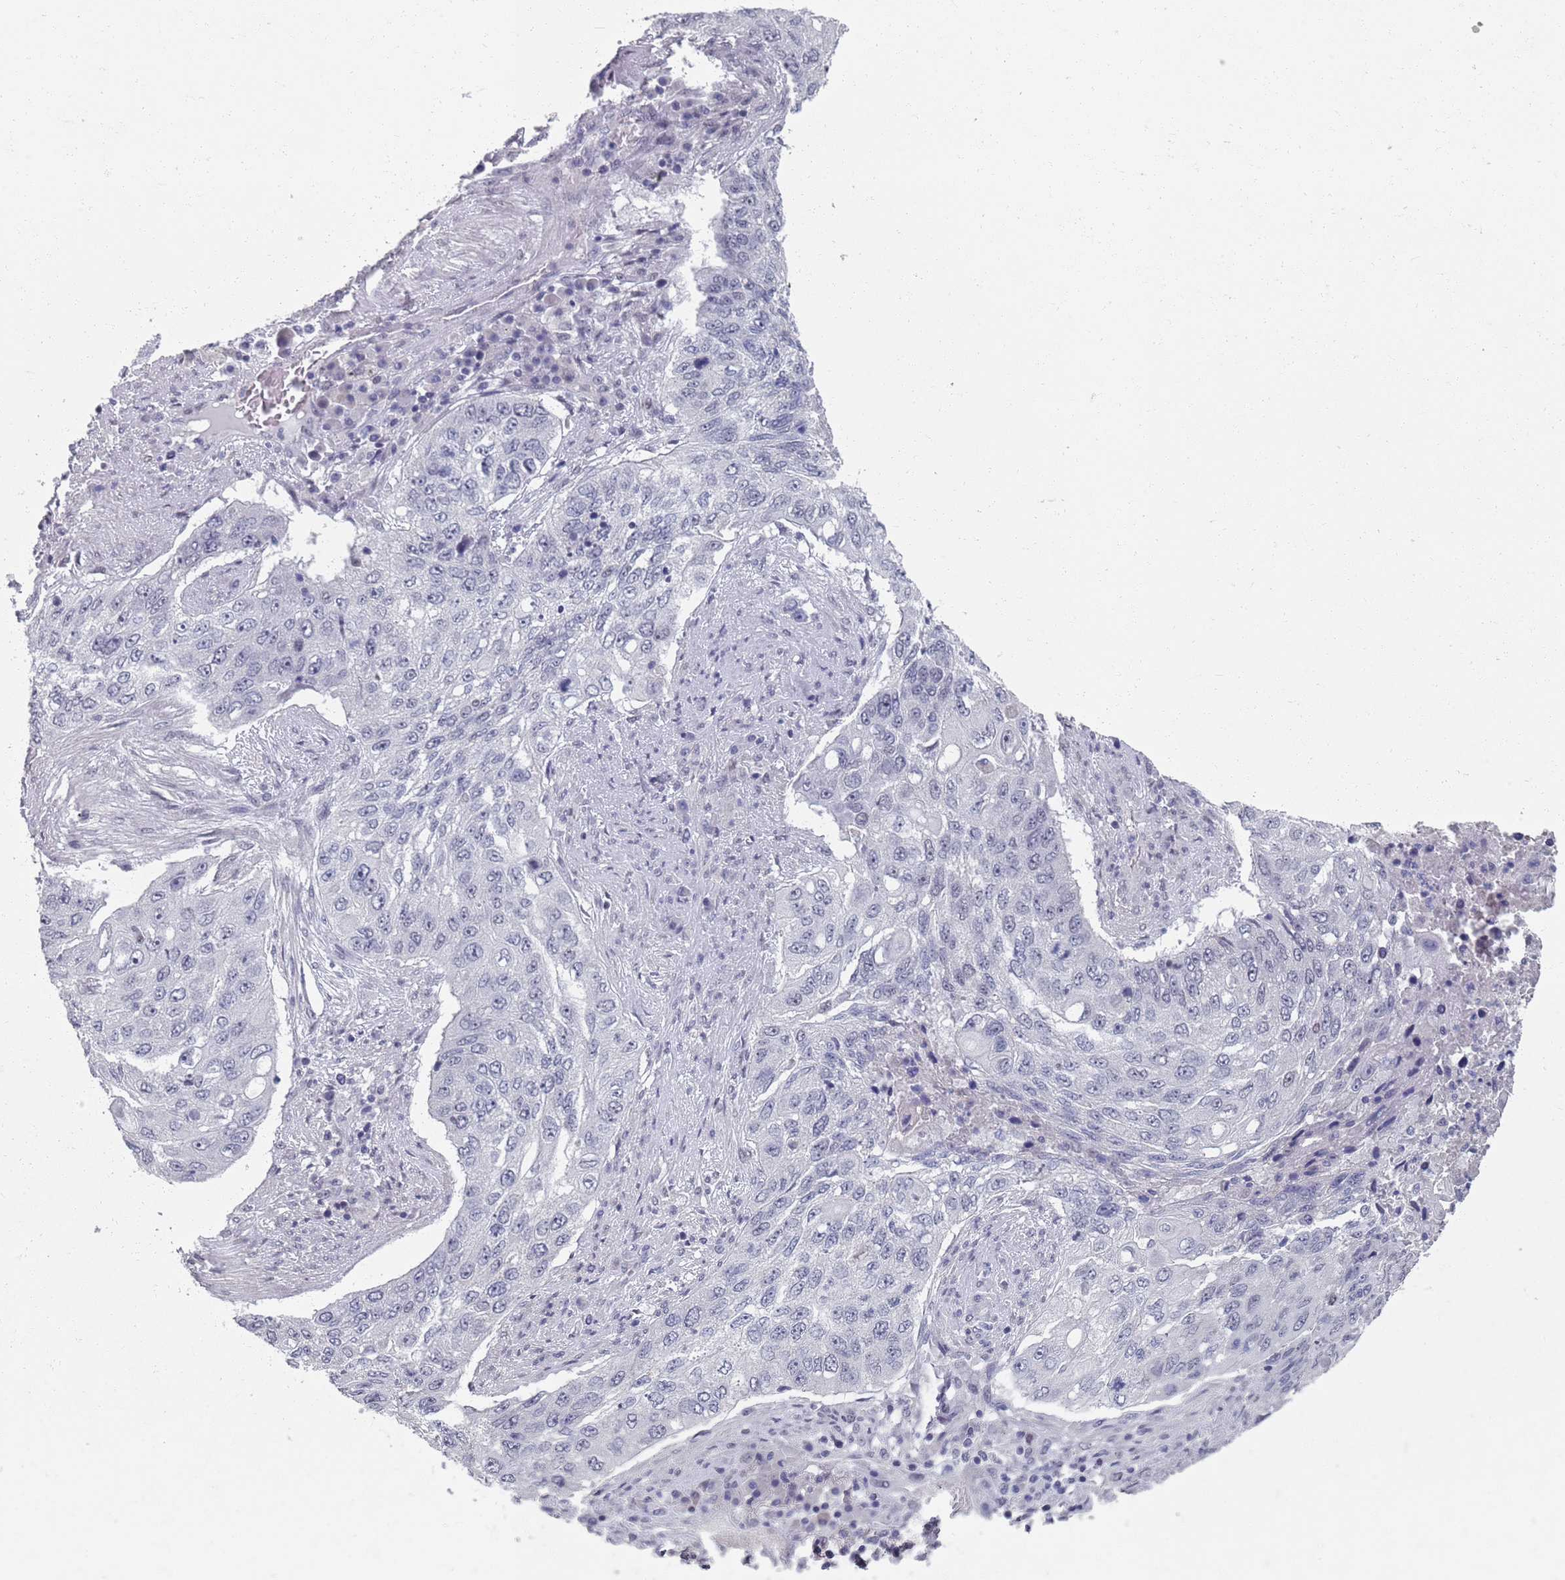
{"staining": {"intensity": "negative", "quantity": "none", "location": "none"}, "tissue": "lung cancer", "cell_type": "Tumor cells", "image_type": "cancer", "snomed": [{"axis": "morphology", "description": "Squamous cell carcinoma, NOS"}, {"axis": "topography", "description": "Lung"}], "caption": "A photomicrograph of human lung cancer (squamous cell carcinoma) is negative for staining in tumor cells.", "gene": "SAMD1", "patient": {"sex": "female", "age": 63}}